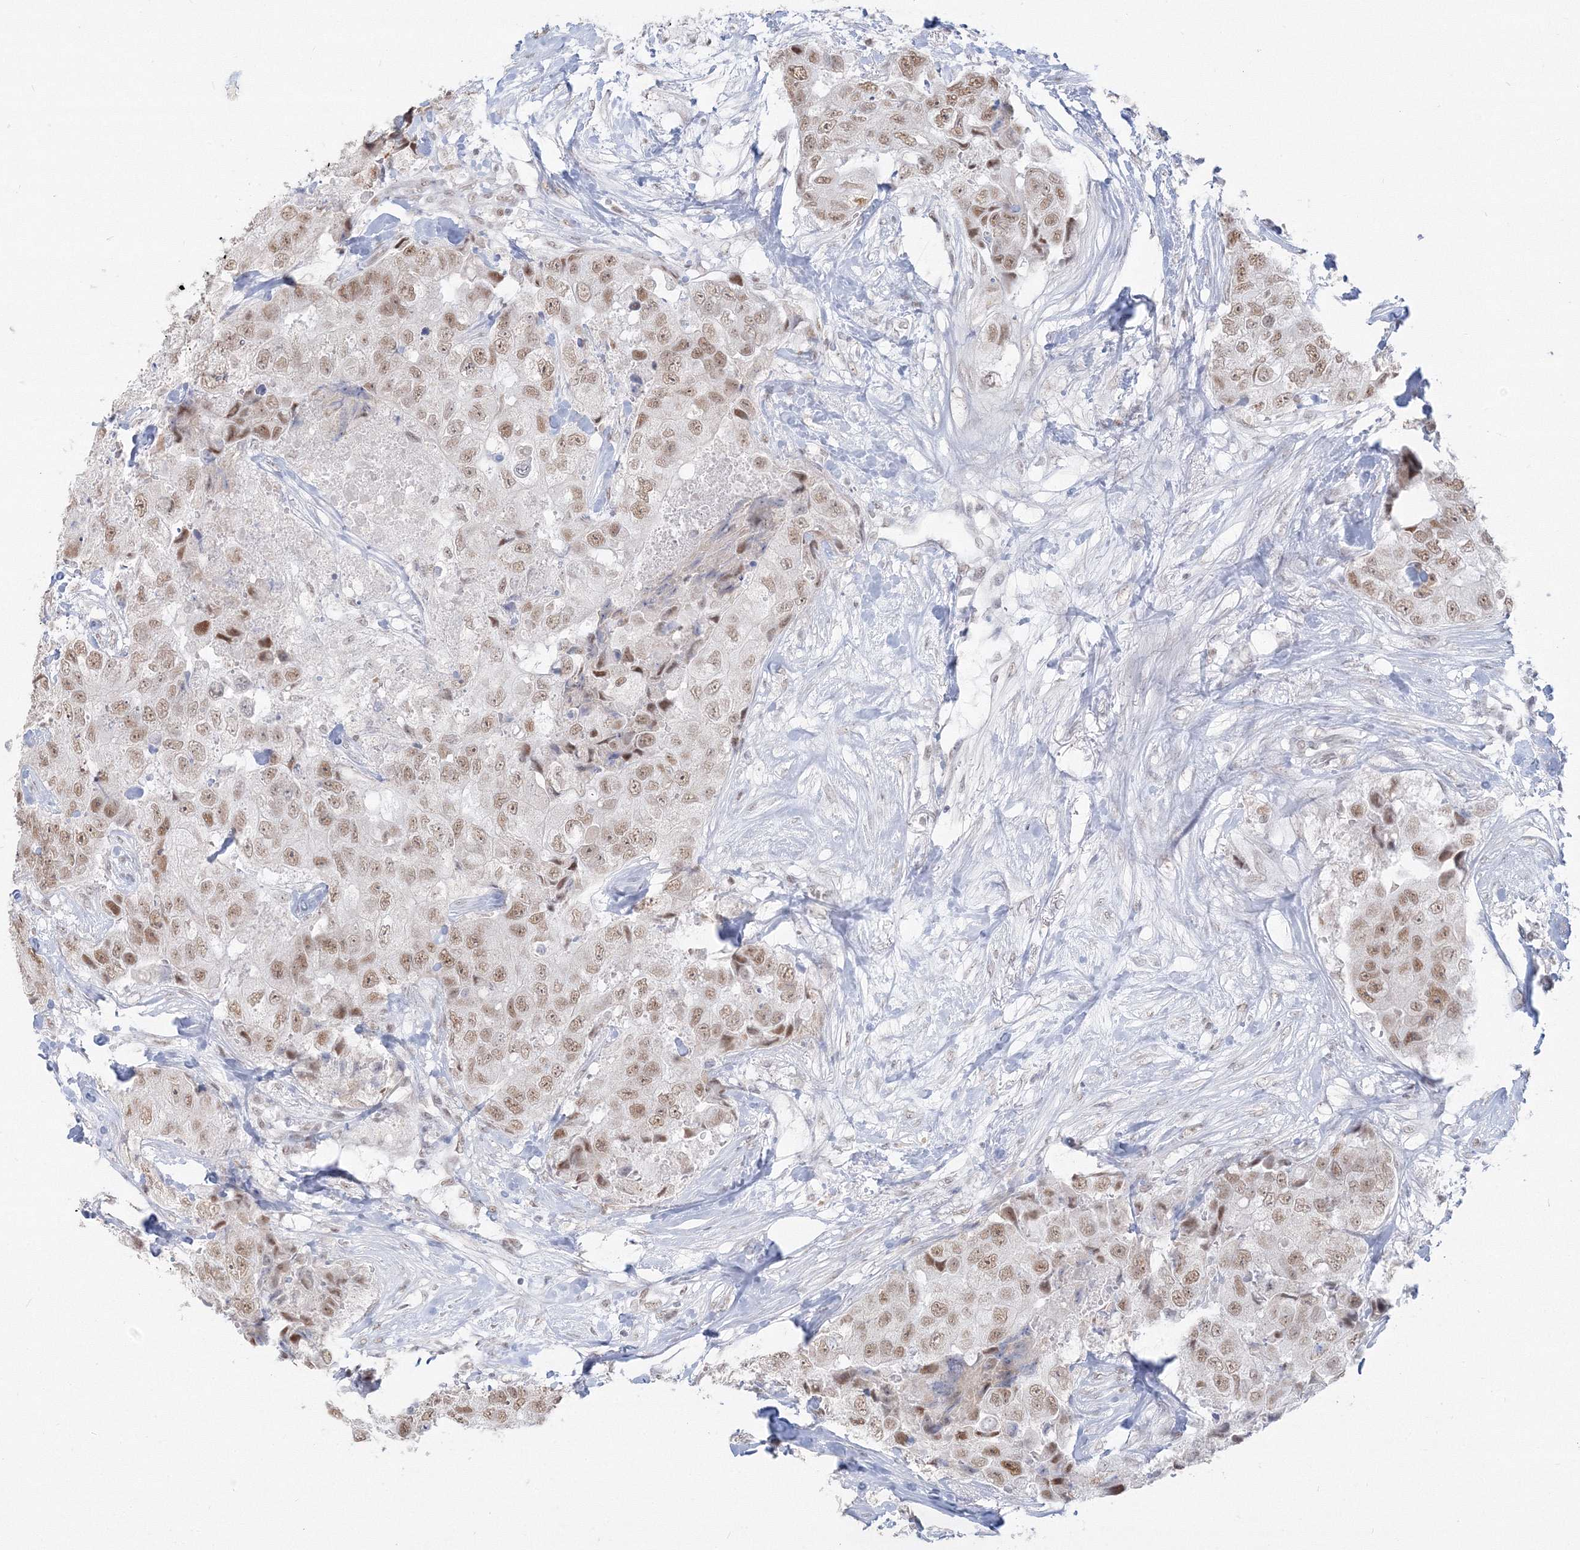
{"staining": {"intensity": "moderate", "quantity": ">75%", "location": "nuclear"}, "tissue": "breast cancer", "cell_type": "Tumor cells", "image_type": "cancer", "snomed": [{"axis": "morphology", "description": "Duct carcinoma"}, {"axis": "topography", "description": "Breast"}], "caption": "Human infiltrating ductal carcinoma (breast) stained with a brown dye demonstrates moderate nuclear positive staining in approximately >75% of tumor cells.", "gene": "PPP4R2", "patient": {"sex": "female", "age": 62}}